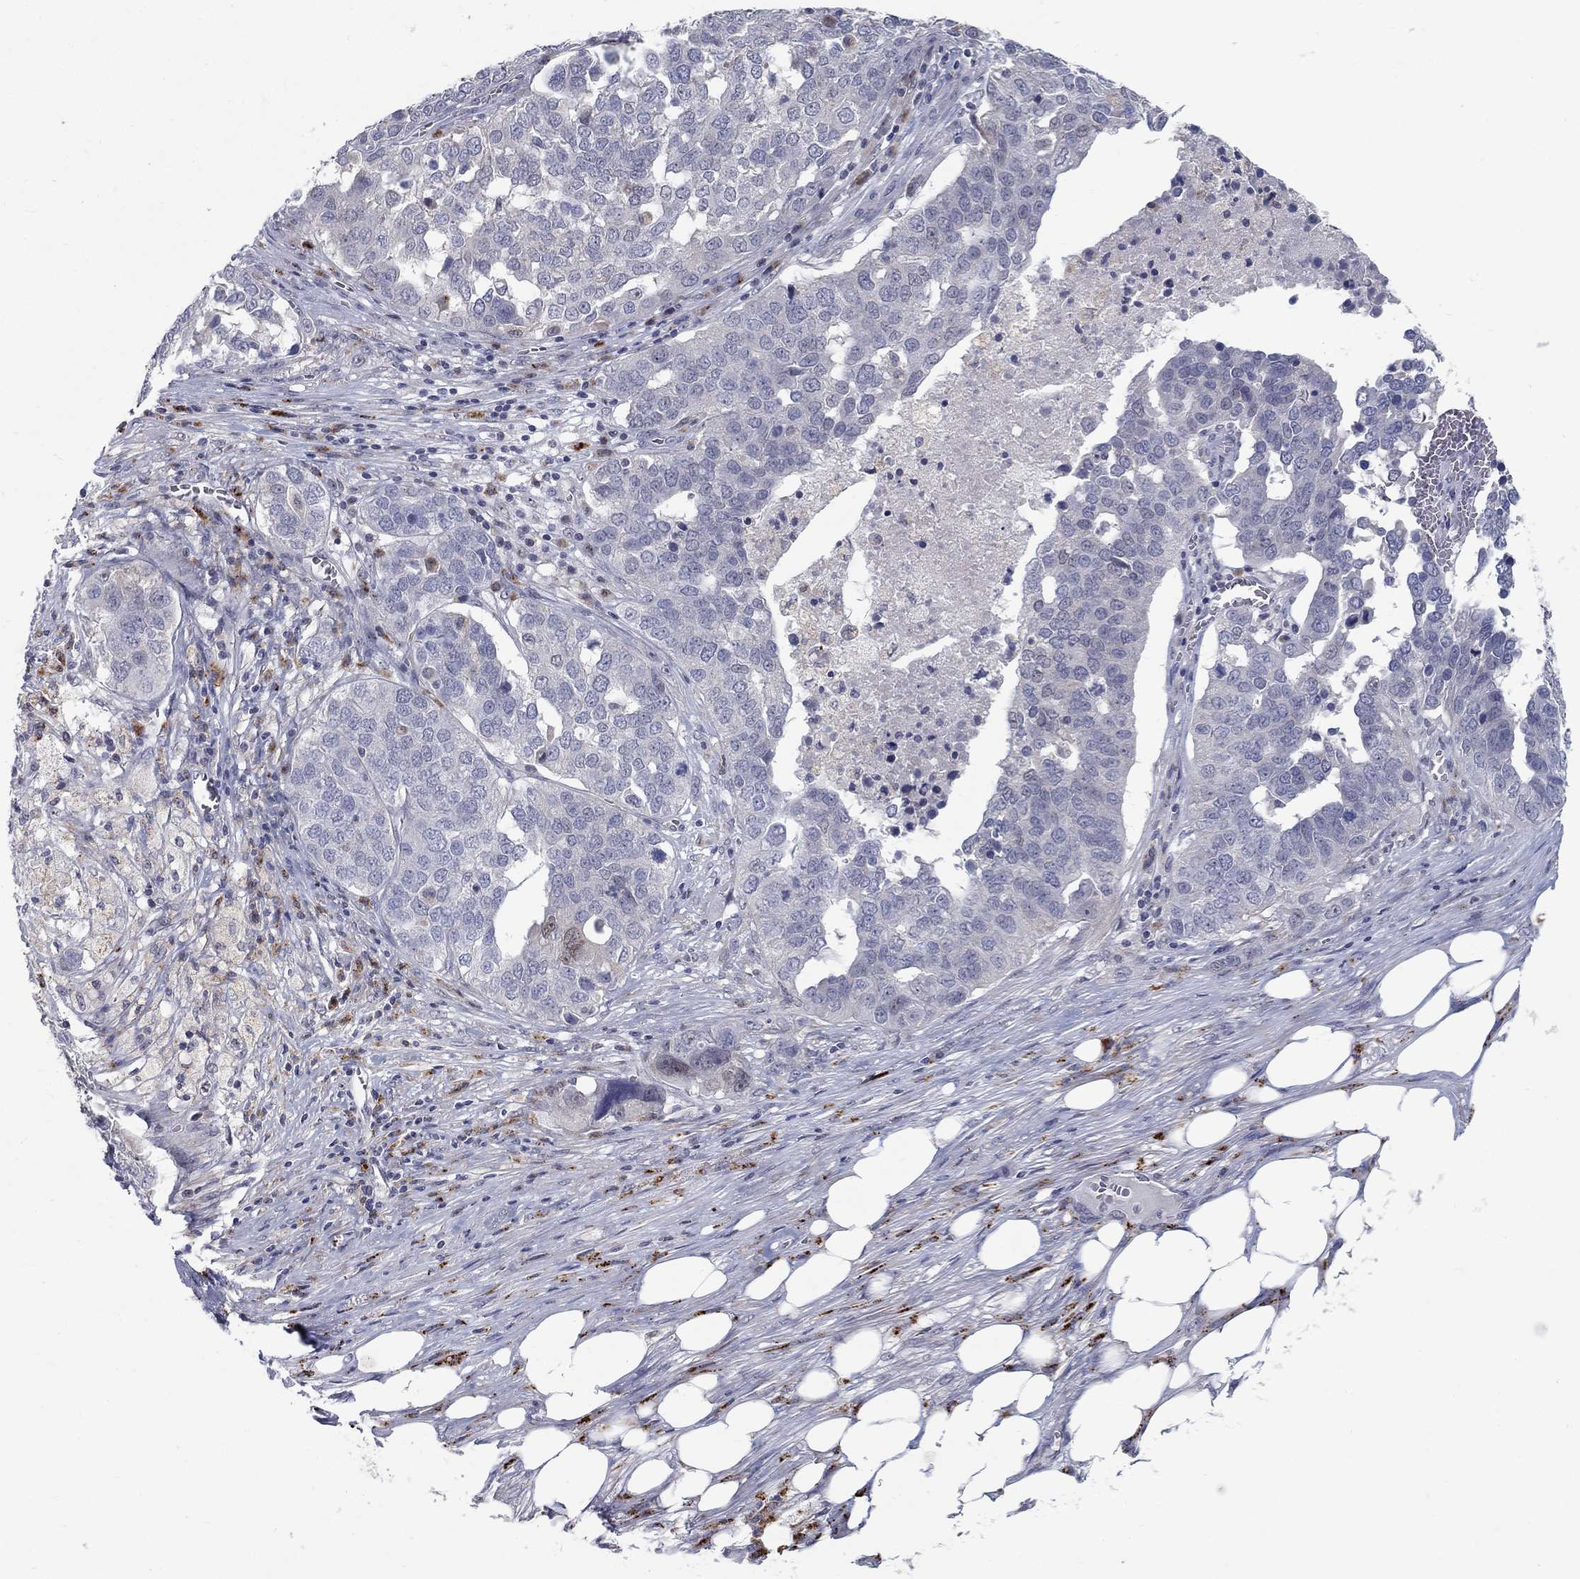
{"staining": {"intensity": "weak", "quantity": "<25%", "location": "nuclear"}, "tissue": "ovarian cancer", "cell_type": "Tumor cells", "image_type": "cancer", "snomed": [{"axis": "morphology", "description": "Carcinoma, endometroid"}, {"axis": "topography", "description": "Soft tissue"}, {"axis": "topography", "description": "Ovary"}], "caption": "An immunohistochemistry image of ovarian cancer (endometroid carcinoma) is shown. There is no staining in tumor cells of ovarian cancer (endometroid carcinoma).", "gene": "MTSS2", "patient": {"sex": "female", "age": 52}}